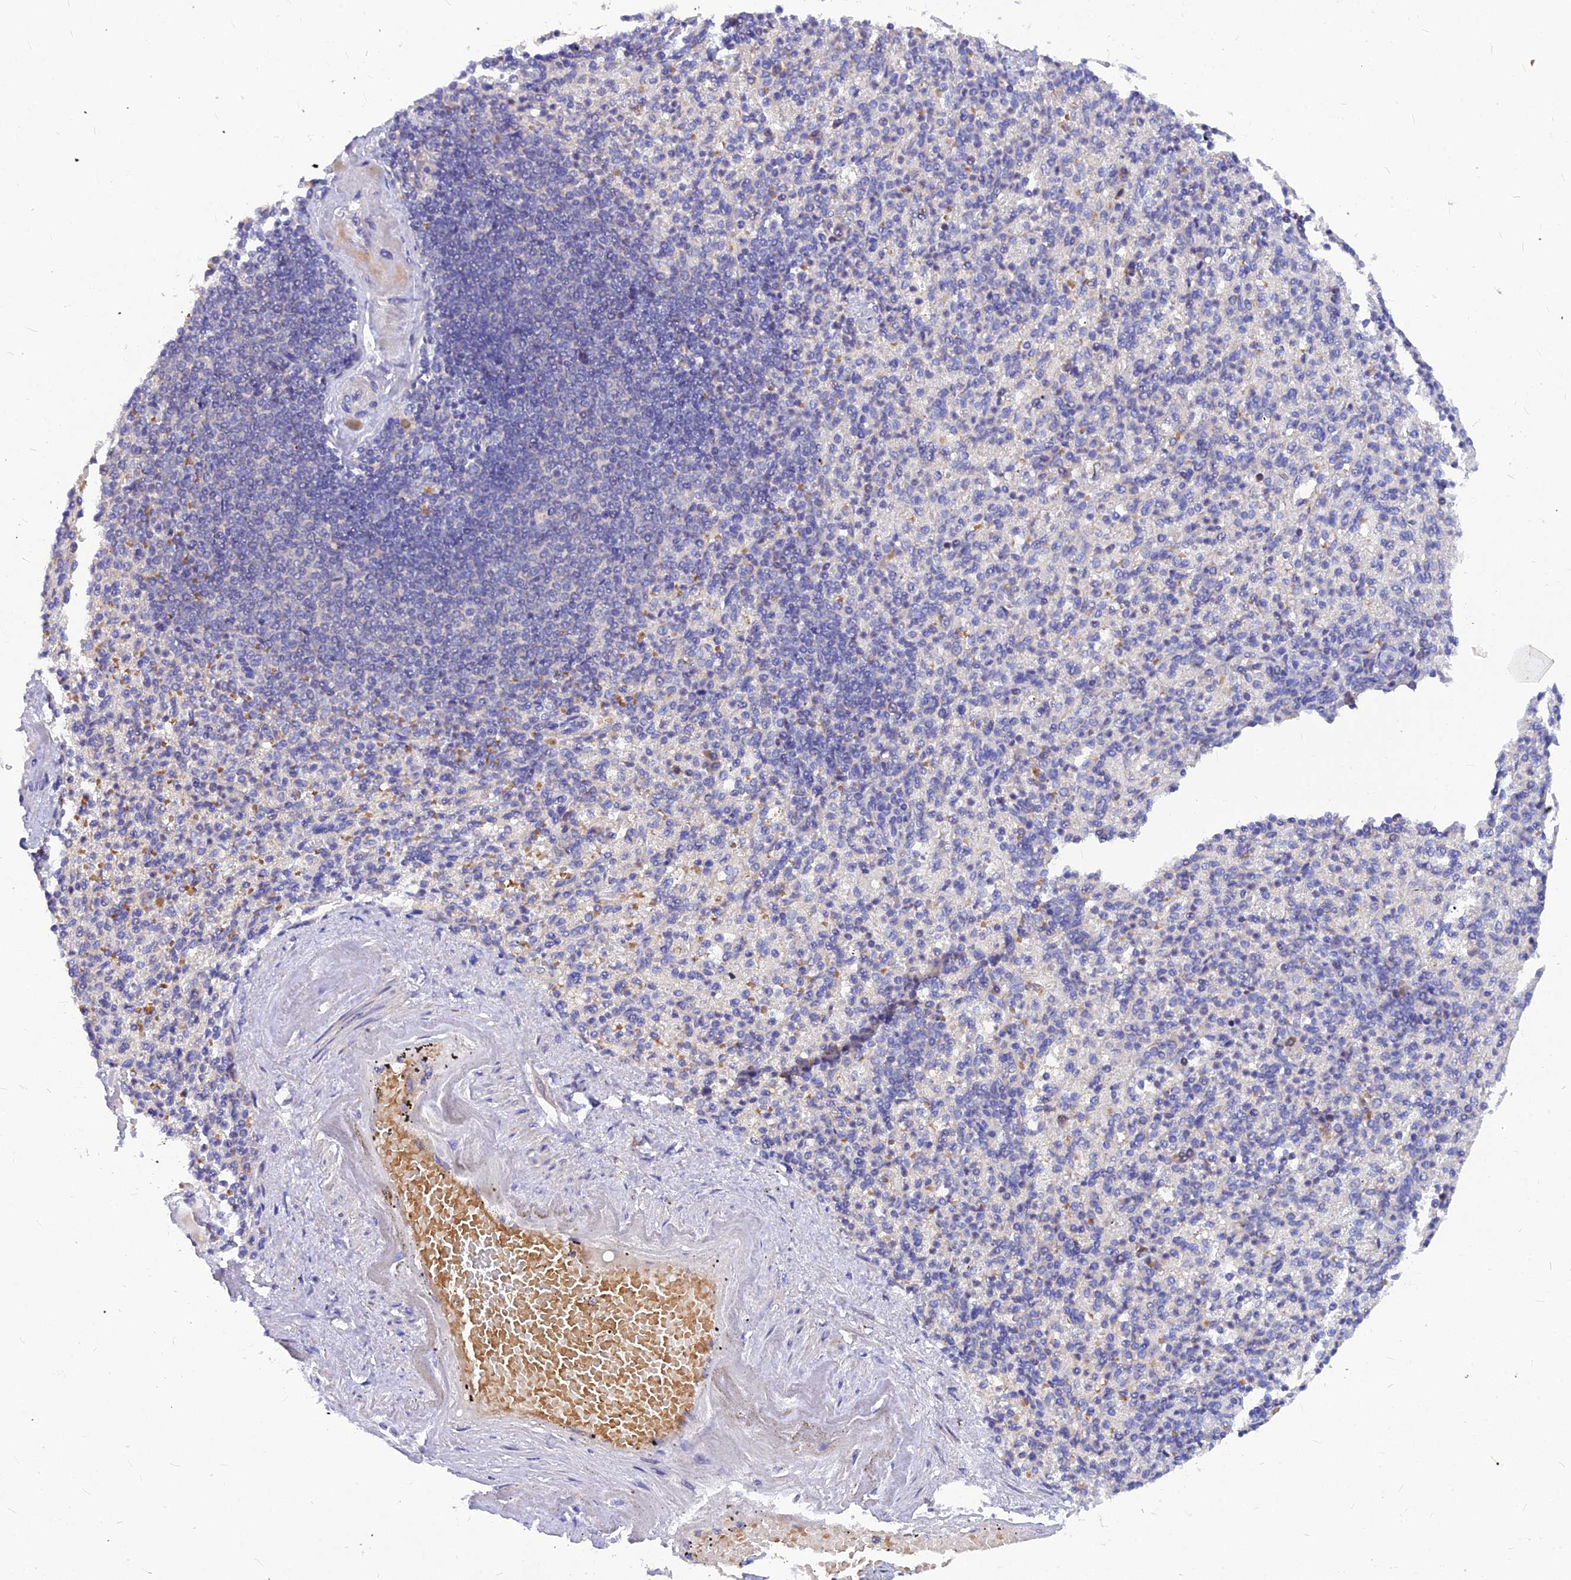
{"staining": {"intensity": "negative", "quantity": "none", "location": "none"}, "tissue": "spleen", "cell_type": "Cells in red pulp", "image_type": "normal", "snomed": [{"axis": "morphology", "description": "Normal tissue, NOS"}, {"axis": "topography", "description": "Spleen"}], "caption": "Cells in red pulp are negative for protein expression in normal human spleen. Brightfield microscopy of IHC stained with DAB (3,3'-diaminobenzidine) (brown) and hematoxylin (blue), captured at high magnification.", "gene": "DMRTA1", "patient": {"sex": "female", "age": 74}}